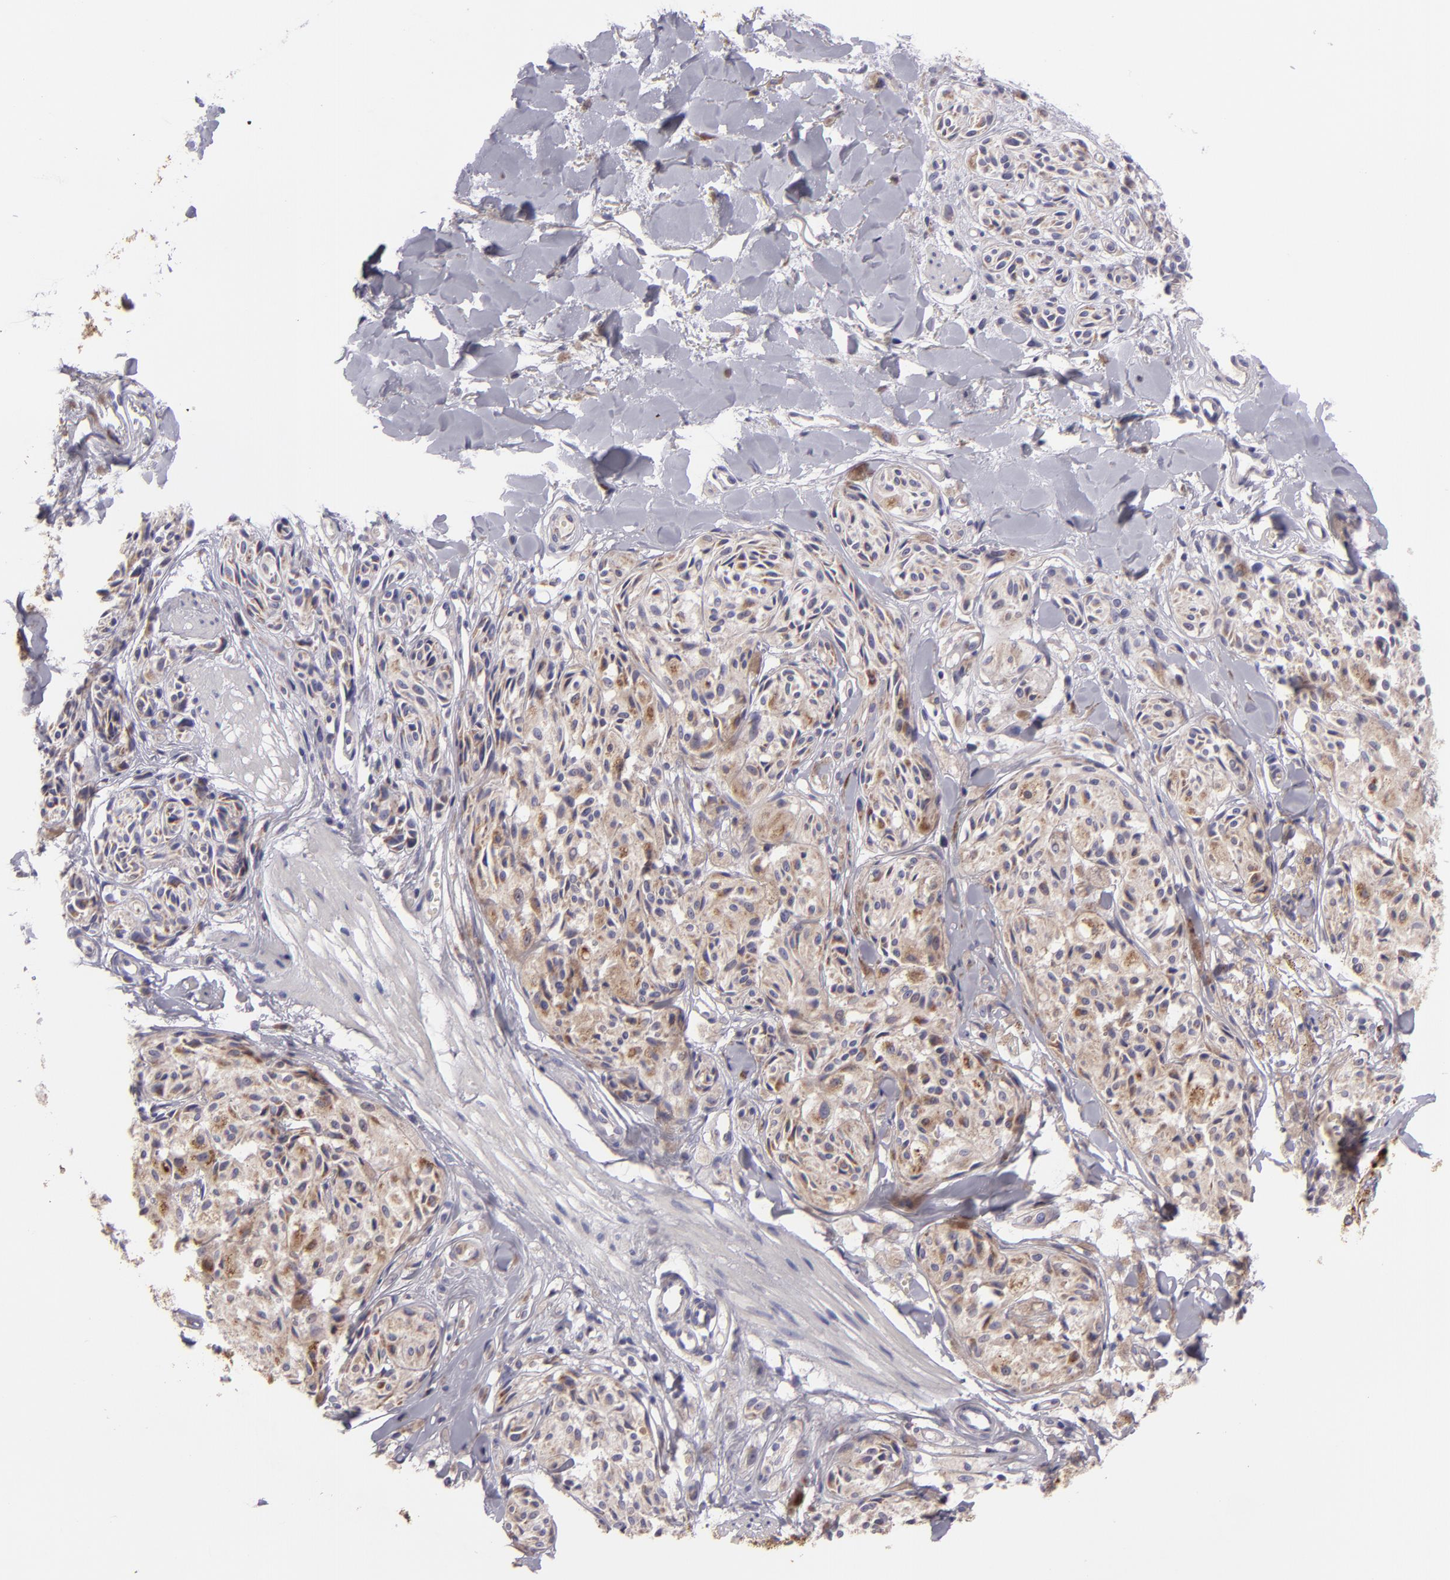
{"staining": {"intensity": "weak", "quantity": ">75%", "location": "cytoplasmic/membranous"}, "tissue": "melanoma", "cell_type": "Tumor cells", "image_type": "cancer", "snomed": [{"axis": "morphology", "description": "Malignant melanoma, Metastatic site"}, {"axis": "topography", "description": "Skin"}], "caption": "Human melanoma stained for a protein (brown) exhibits weak cytoplasmic/membranous positive staining in approximately >75% of tumor cells.", "gene": "HSPD1", "patient": {"sex": "female", "age": 66}}